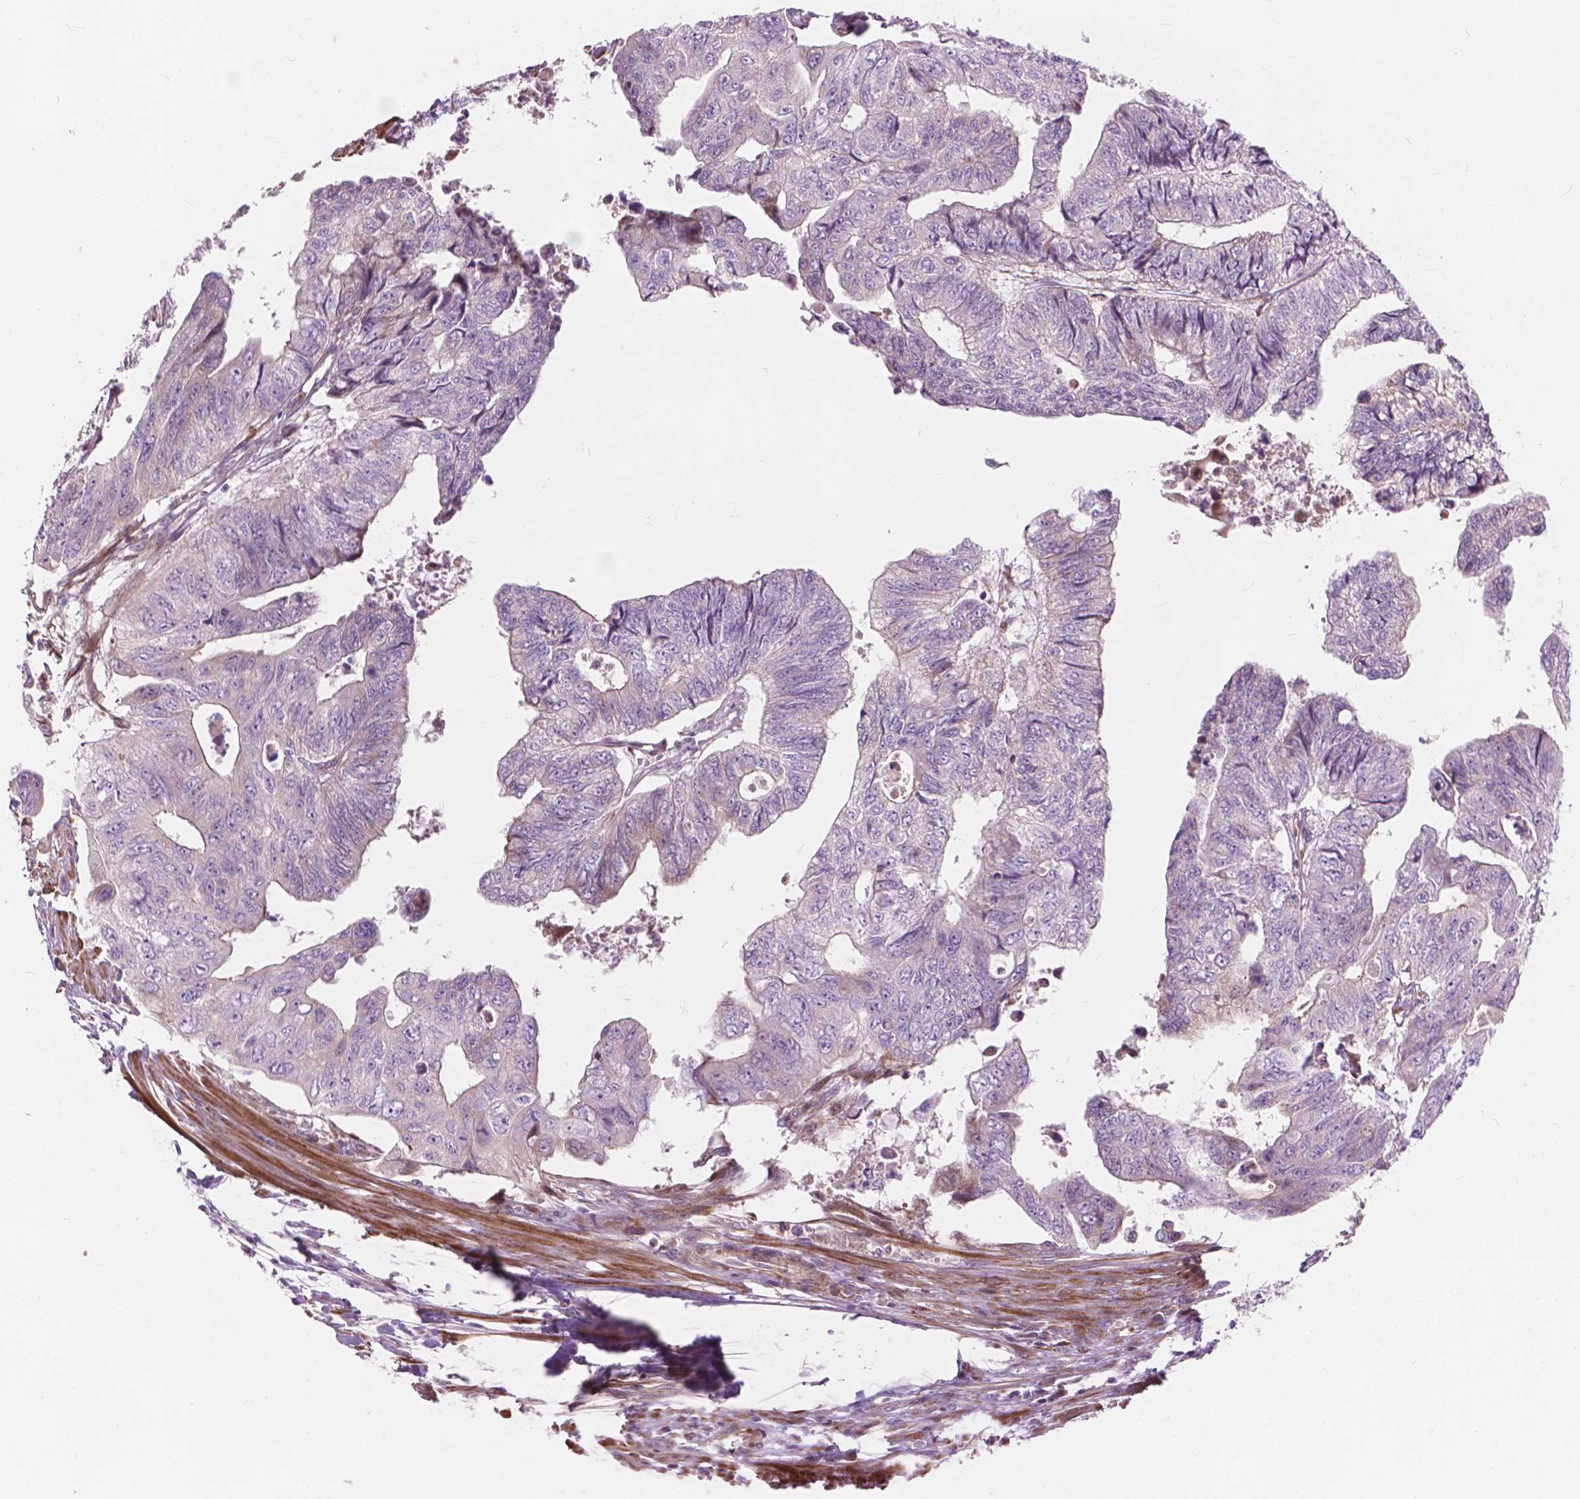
{"staining": {"intensity": "negative", "quantity": "none", "location": "none"}, "tissue": "colorectal cancer", "cell_type": "Tumor cells", "image_type": "cancer", "snomed": [{"axis": "morphology", "description": "Adenocarcinoma, NOS"}, {"axis": "topography", "description": "Colon"}], "caption": "Tumor cells are negative for brown protein staining in colorectal cancer (adenocarcinoma).", "gene": "MORN1", "patient": {"sex": "male", "age": 57}}